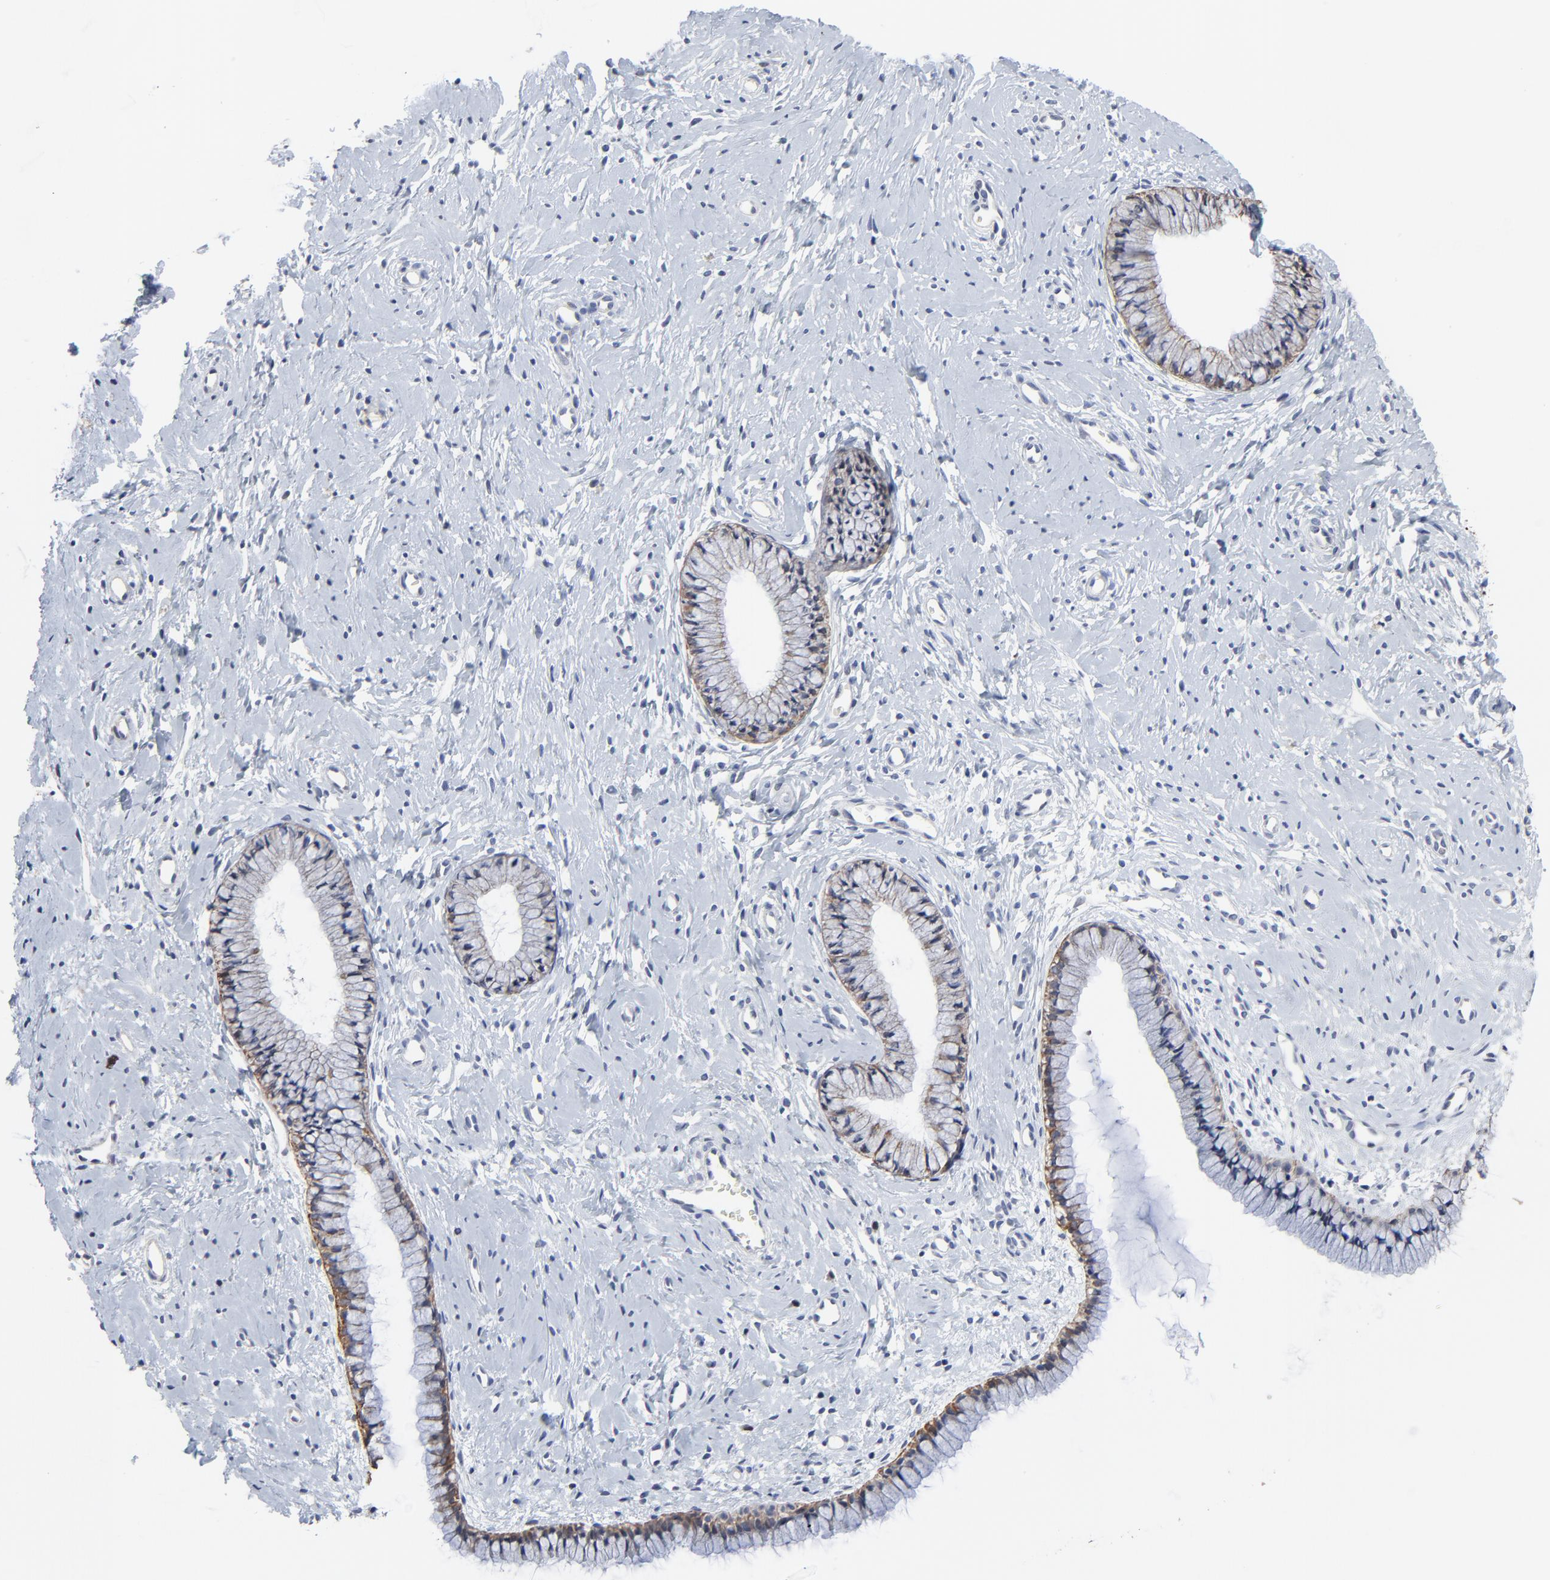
{"staining": {"intensity": "moderate", "quantity": ">75%", "location": "cytoplasmic/membranous"}, "tissue": "cervix", "cell_type": "Glandular cells", "image_type": "normal", "snomed": [{"axis": "morphology", "description": "Normal tissue, NOS"}, {"axis": "topography", "description": "Cervix"}], "caption": "A brown stain shows moderate cytoplasmic/membranous positivity of a protein in glandular cells of unremarkable human cervix.", "gene": "LNX1", "patient": {"sex": "female", "age": 46}}